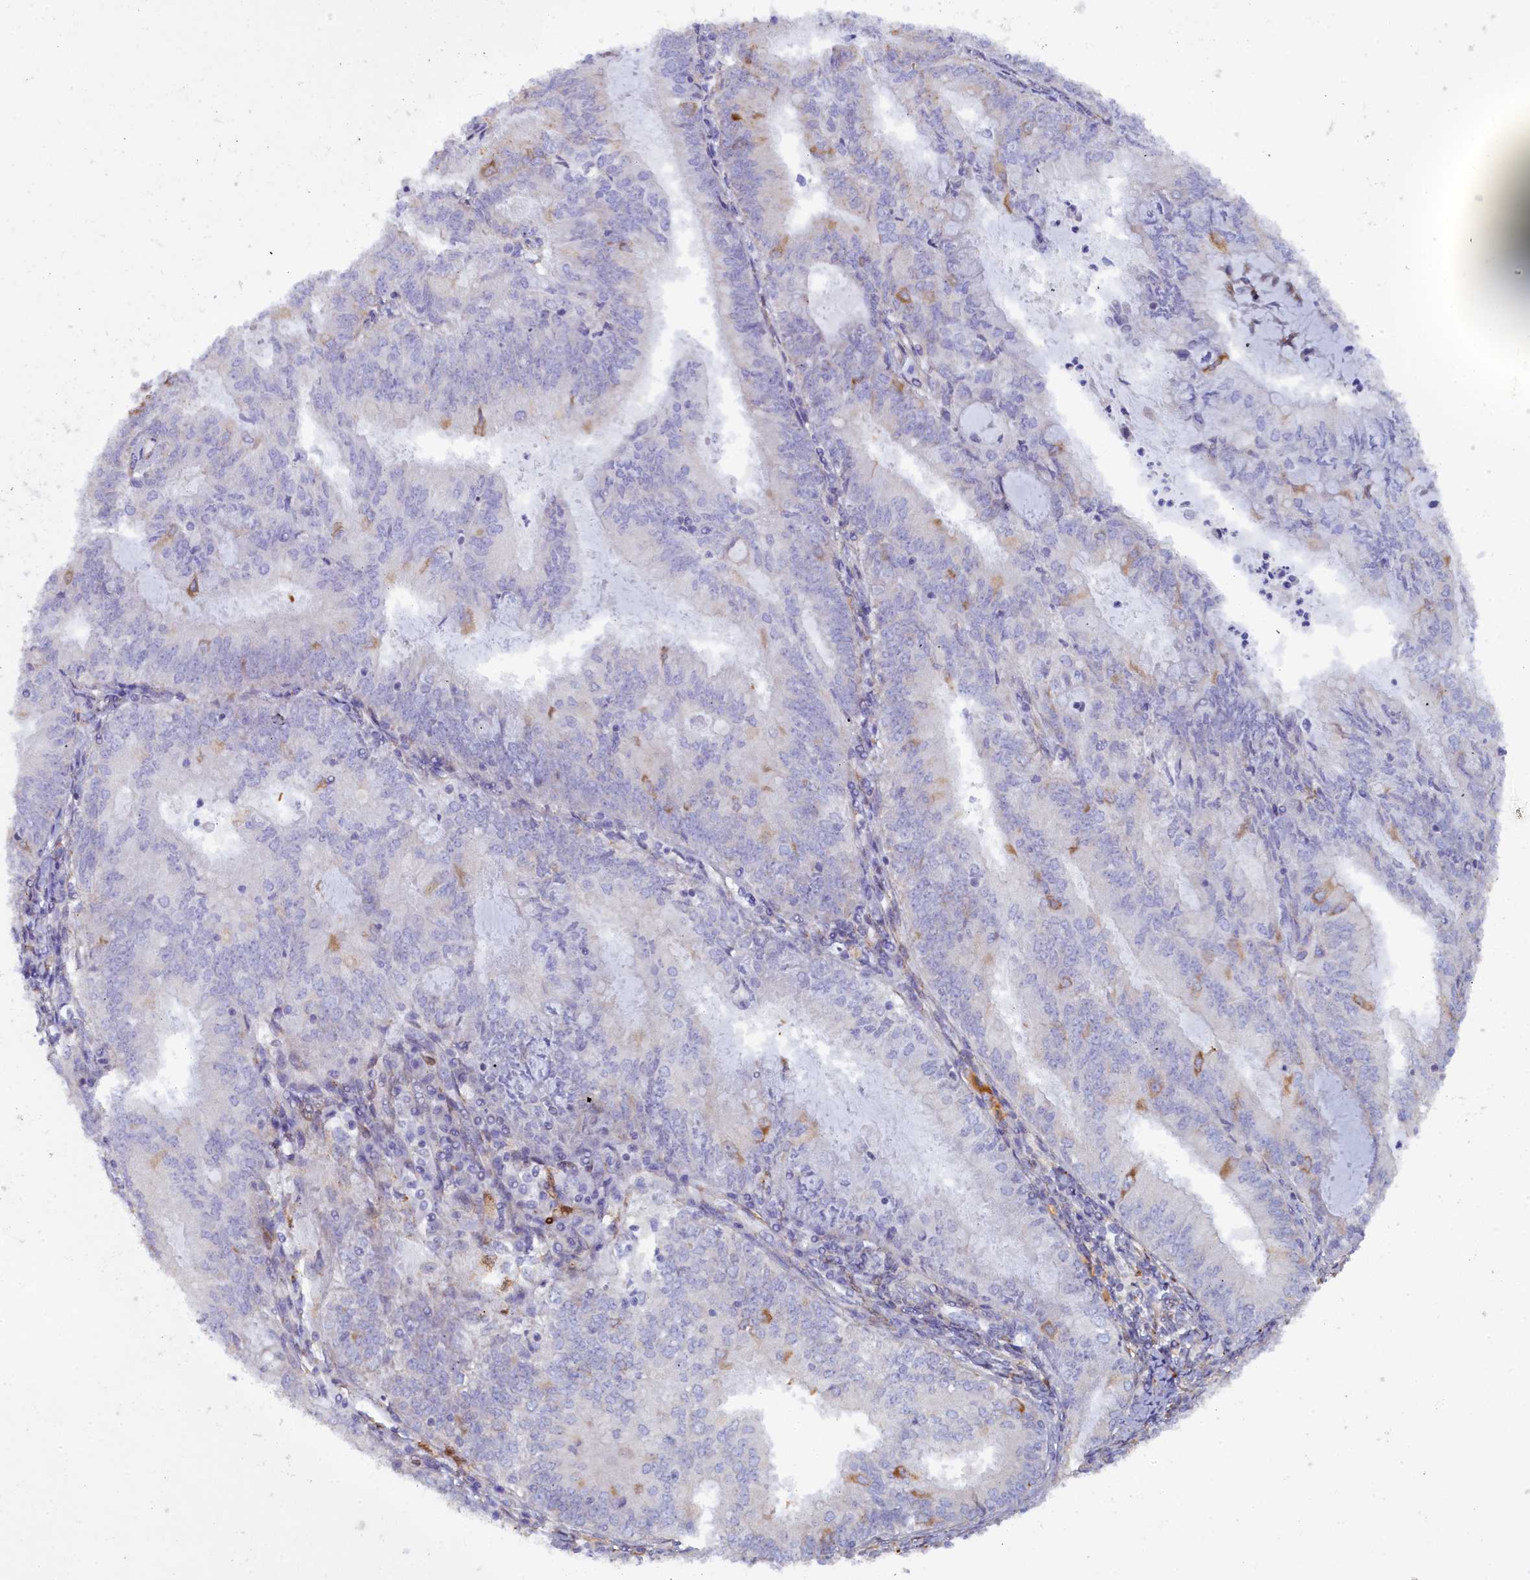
{"staining": {"intensity": "negative", "quantity": "none", "location": "none"}, "tissue": "endometrial cancer", "cell_type": "Tumor cells", "image_type": "cancer", "snomed": [{"axis": "morphology", "description": "Adenocarcinoma, NOS"}, {"axis": "topography", "description": "Endometrium"}], "caption": "This is a image of IHC staining of adenocarcinoma (endometrial), which shows no expression in tumor cells.", "gene": "POGLUT3", "patient": {"sex": "female", "age": 57}}